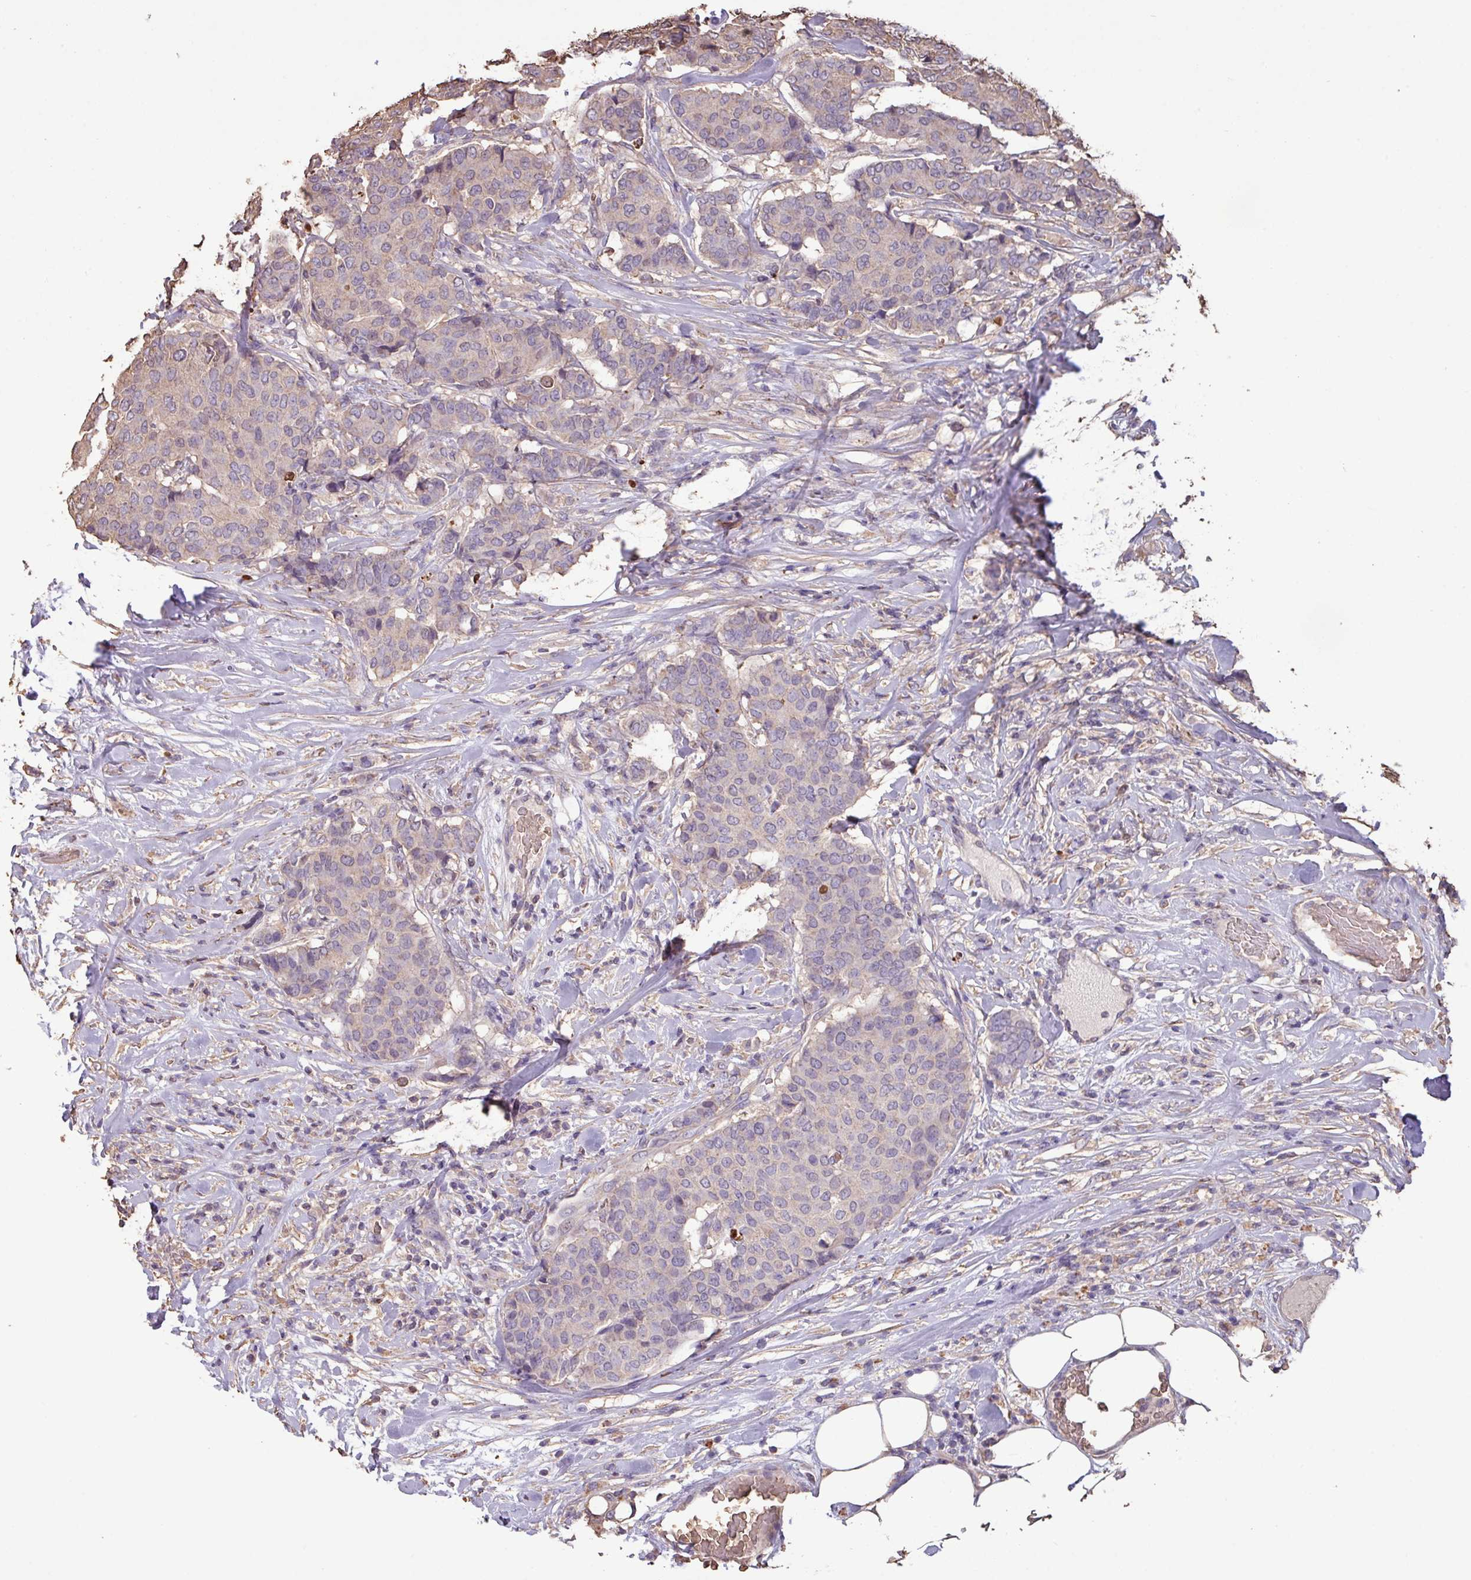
{"staining": {"intensity": "negative", "quantity": "none", "location": "none"}, "tissue": "breast cancer", "cell_type": "Tumor cells", "image_type": "cancer", "snomed": [{"axis": "morphology", "description": "Duct carcinoma"}, {"axis": "topography", "description": "Breast"}], "caption": "DAB immunohistochemical staining of human intraductal carcinoma (breast) exhibits no significant expression in tumor cells.", "gene": "CAMK2B", "patient": {"sex": "female", "age": 75}}